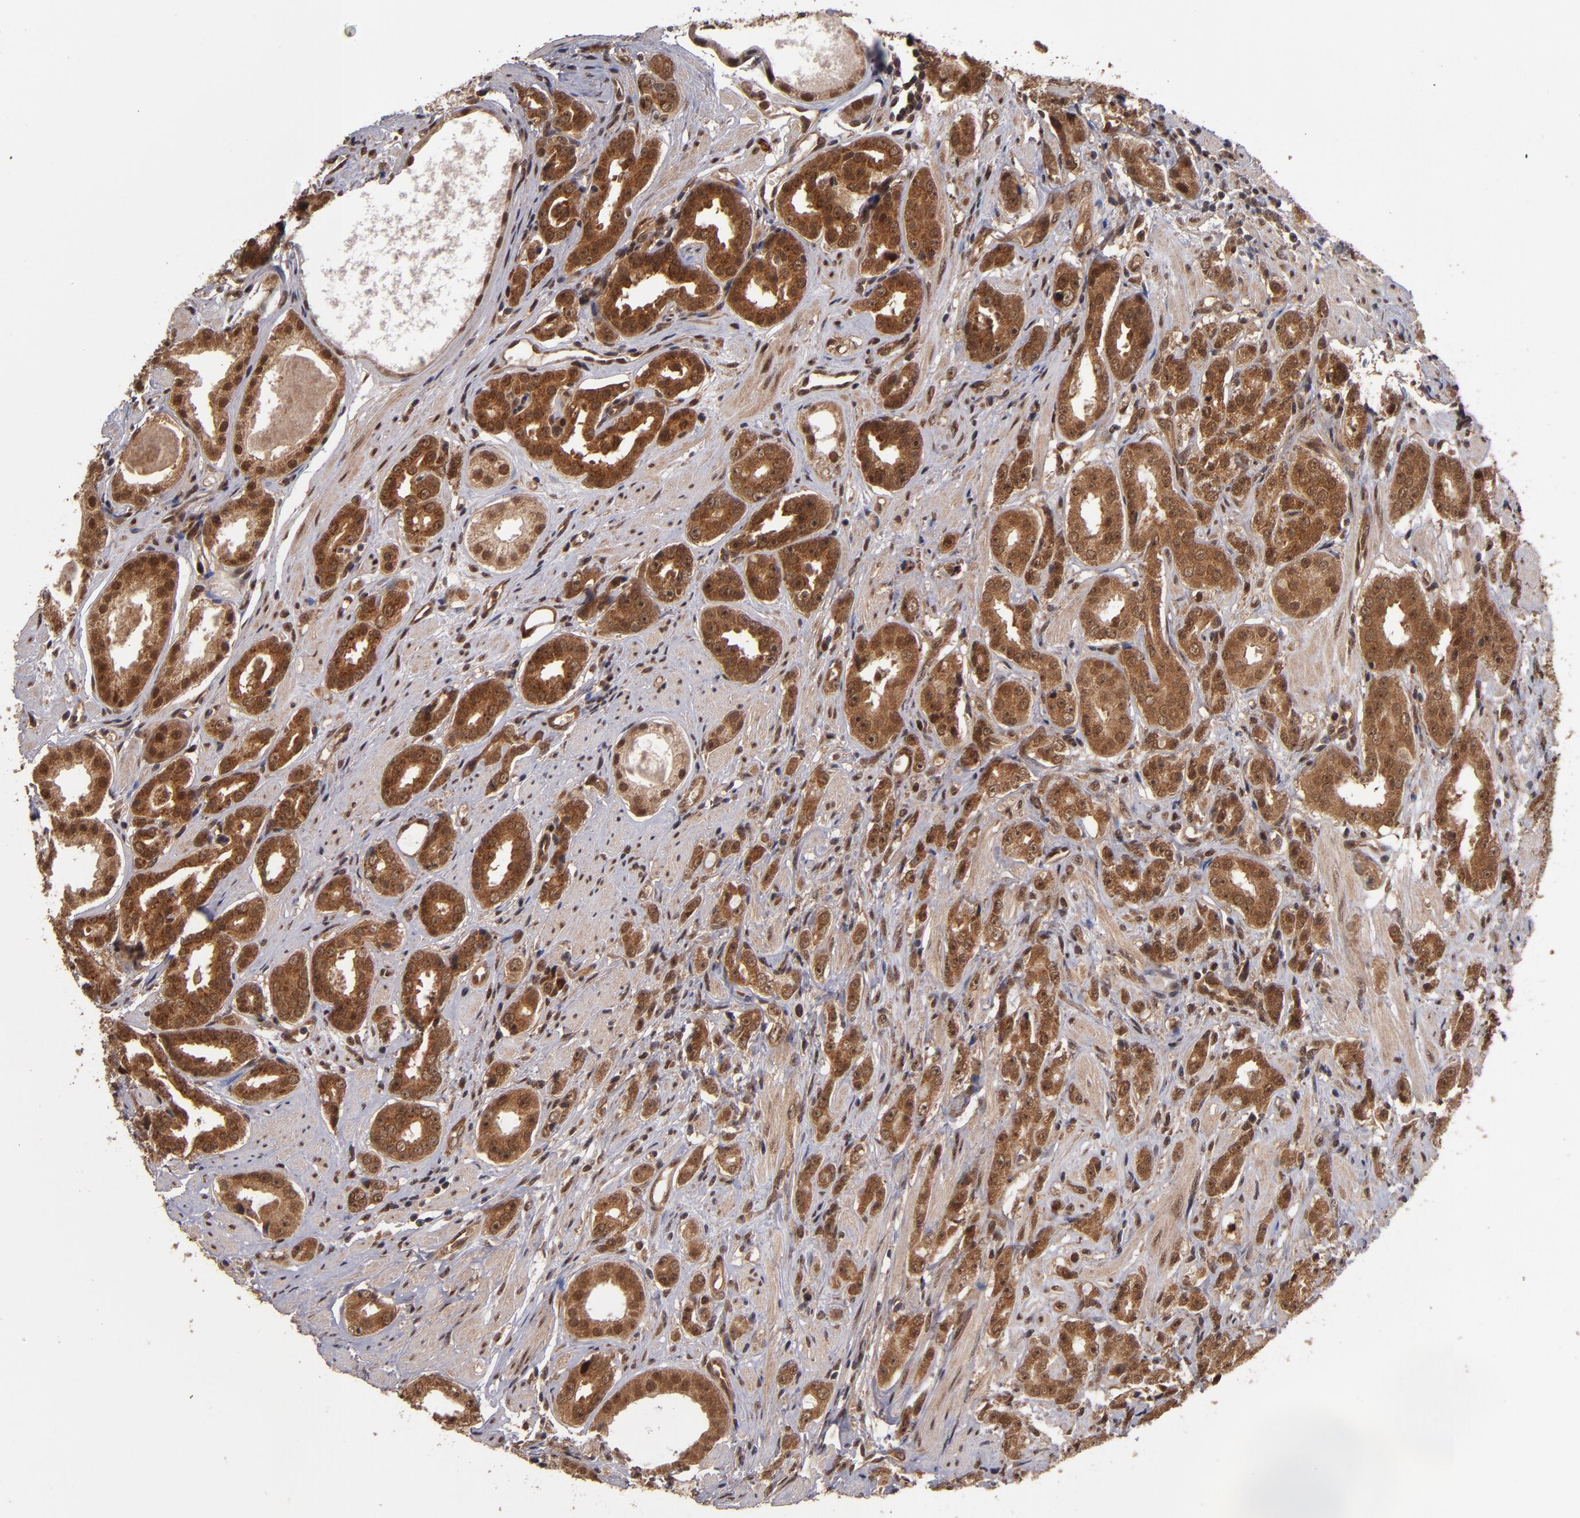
{"staining": {"intensity": "strong", "quantity": ">75%", "location": "cytoplasmic/membranous,nuclear"}, "tissue": "prostate cancer", "cell_type": "Tumor cells", "image_type": "cancer", "snomed": [{"axis": "morphology", "description": "Adenocarcinoma, Medium grade"}, {"axis": "topography", "description": "Prostate"}], "caption": "Tumor cells display high levels of strong cytoplasmic/membranous and nuclear staining in approximately >75% of cells in human prostate cancer (adenocarcinoma (medium-grade)). (DAB IHC, brown staining for protein, blue staining for nuclei).", "gene": "CUL5", "patient": {"sex": "male", "age": 53}}